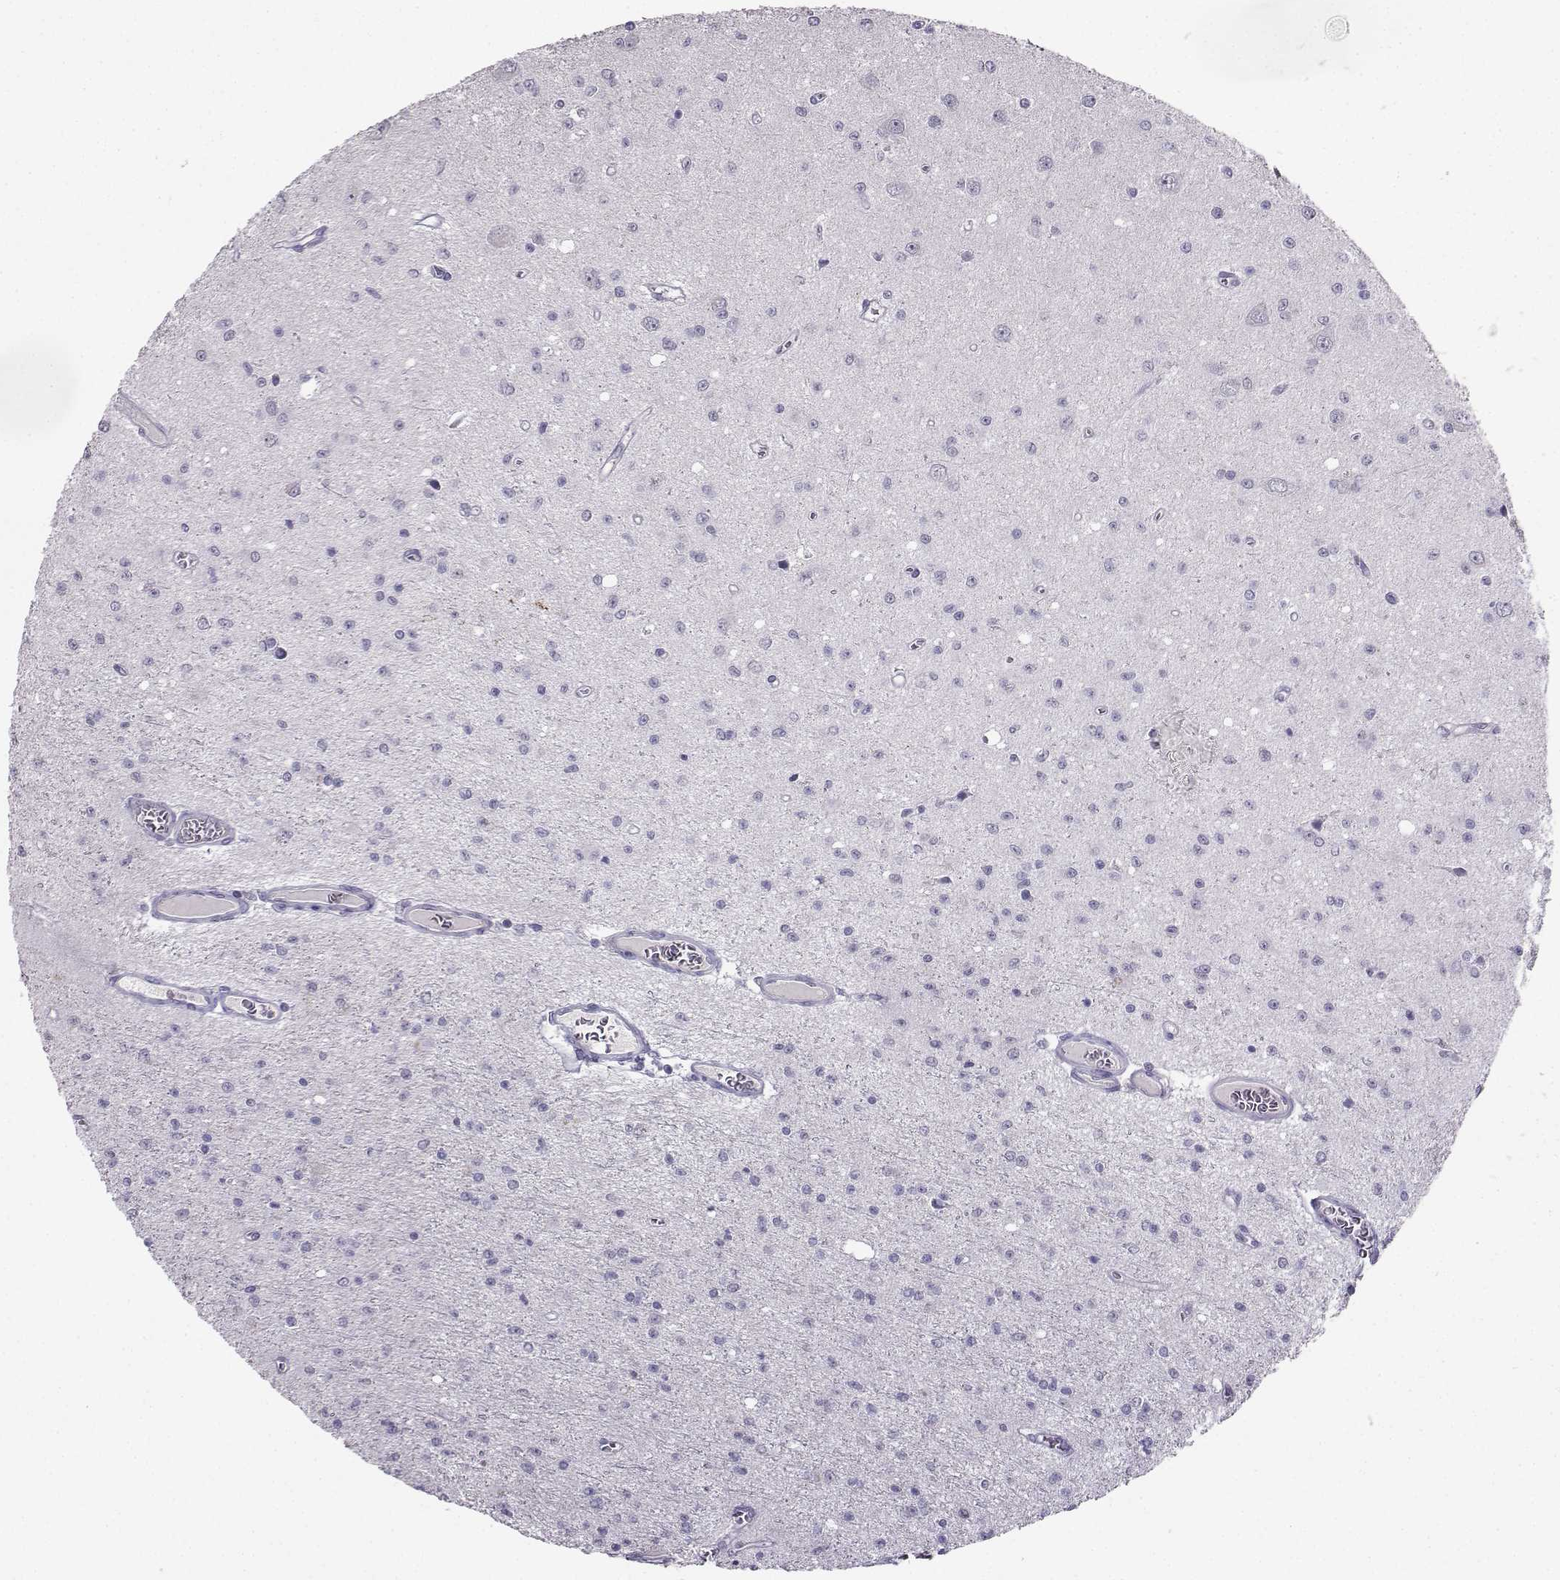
{"staining": {"intensity": "negative", "quantity": "none", "location": "none"}, "tissue": "glioma", "cell_type": "Tumor cells", "image_type": "cancer", "snomed": [{"axis": "morphology", "description": "Glioma, malignant, Low grade"}, {"axis": "topography", "description": "Brain"}], "caption": "Immunohistochemical staining of human glioma shows no significant staining in tumor cells.", "gene": "CARTPT", "patient": {"sex": "female", "age": 45}}